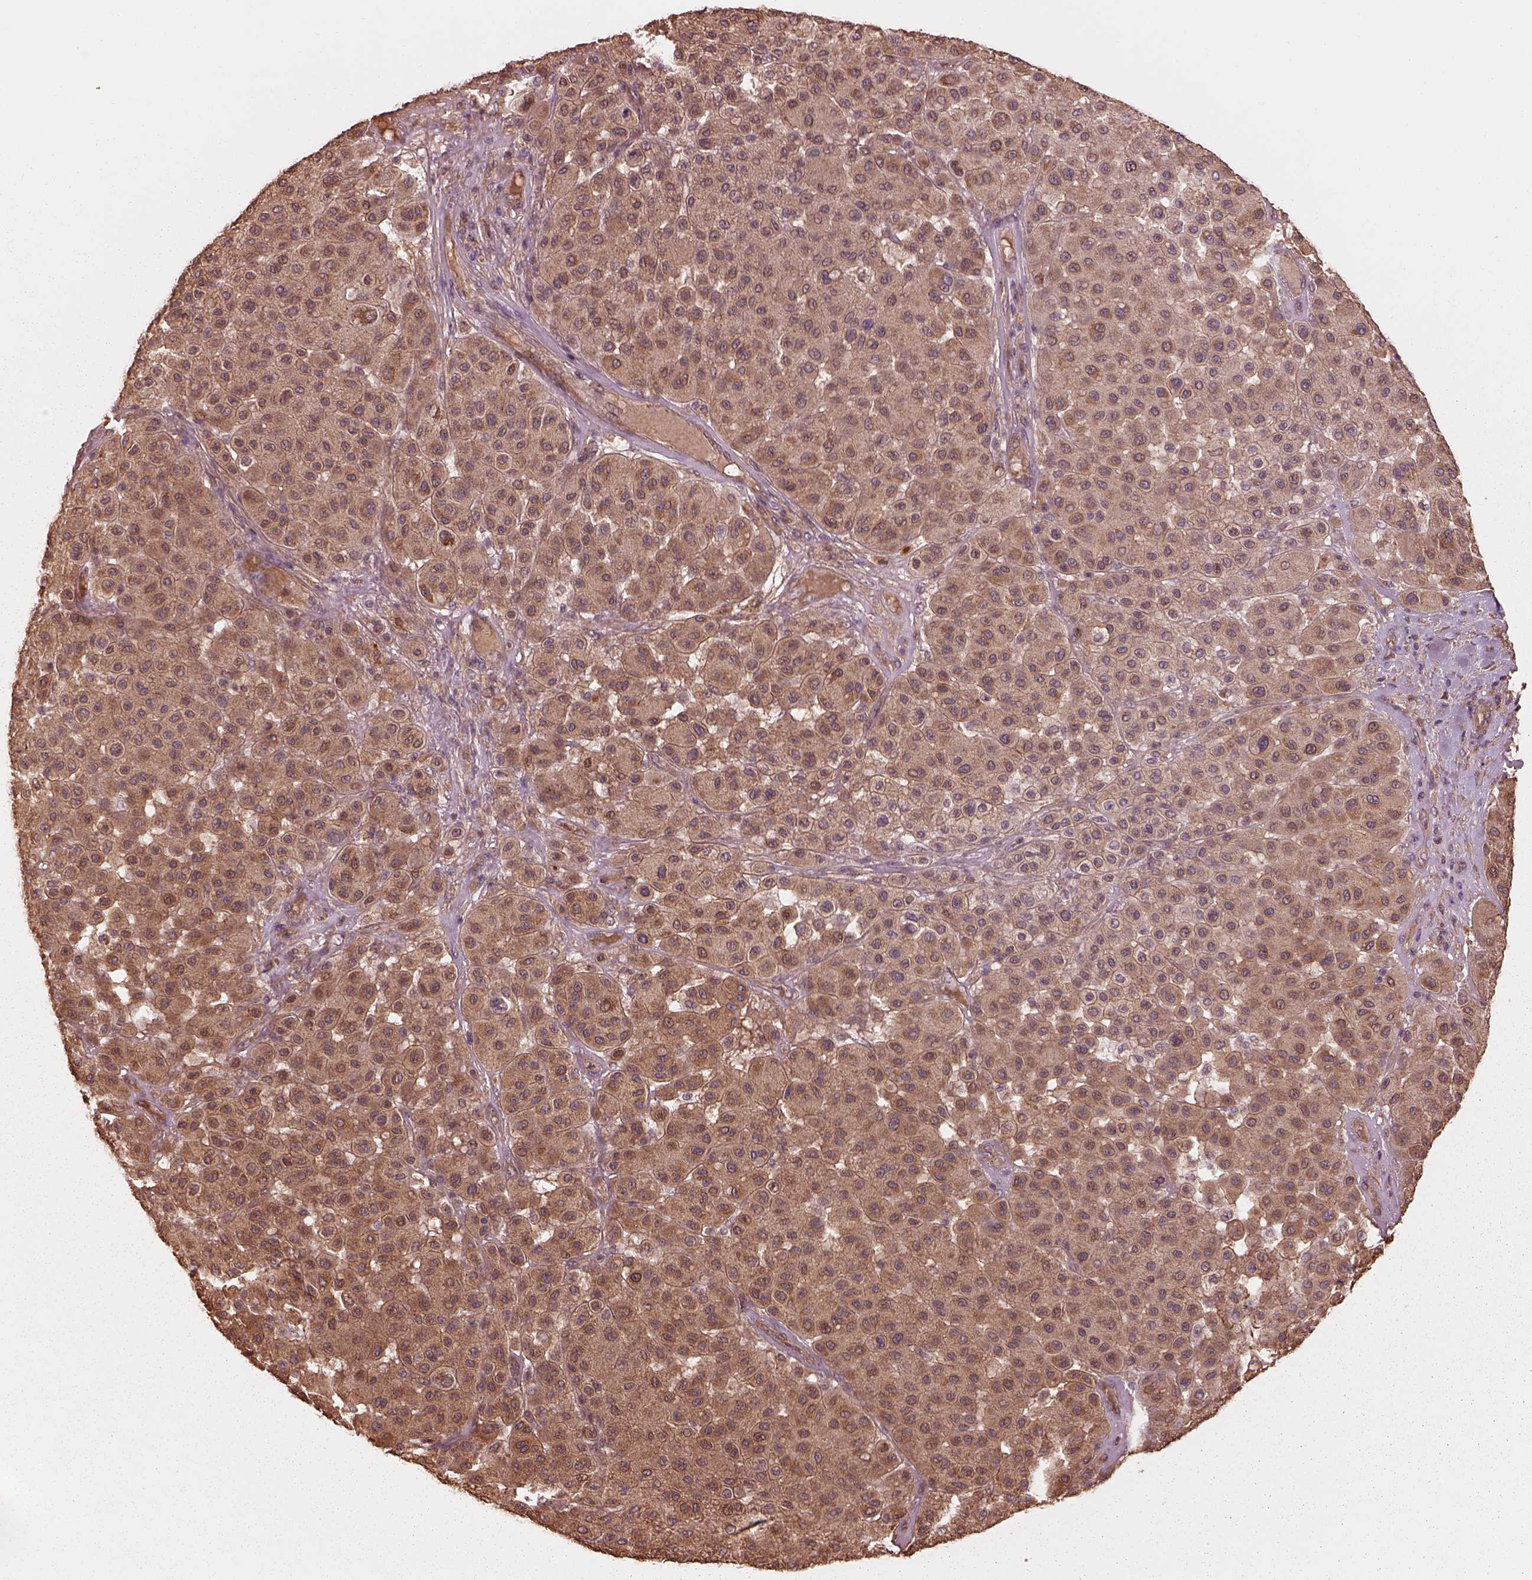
{"staining": {"intensity": "moderate", "quantity": ">75%", "location": "cytoplasmic/membranous"}, "tissue": "melanoma", "cell_type": "Tumor cells", "image_type": "cancer", "snomed": [{"axis": "morphology", "description": "Malignant melanoma, Metastatic site"}, {"axis": "topography", "description": "Smooth muscle"}], "caption": "Immunohistochemistry (IHC) of melanoma reveals medium levels of moderate cytoplasmic/membranous positivity in approximately >75% of tumor cells.", "gene": "METTL4", "patient": {"sex": "male", "age": 41}}